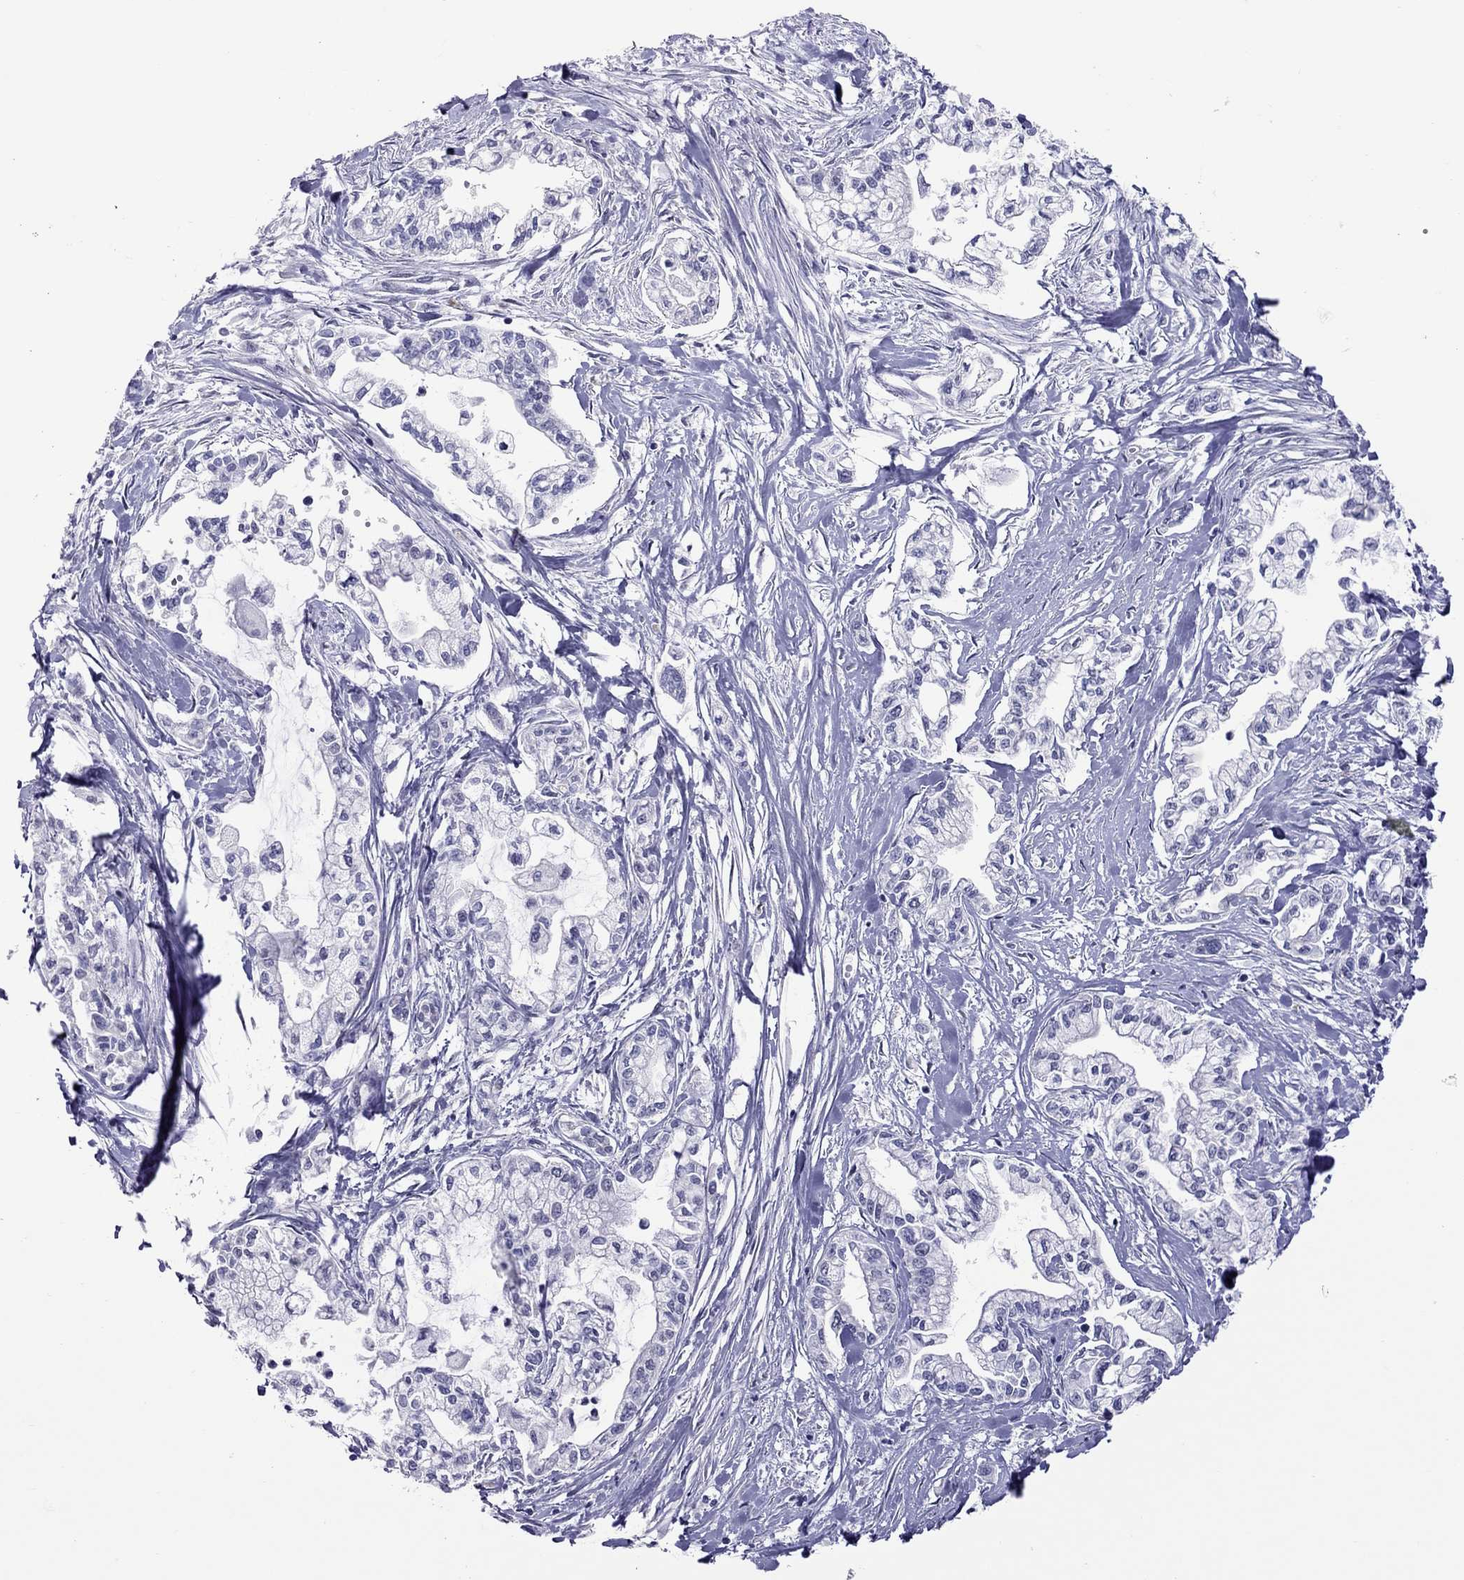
{"staining": {"intensity": "negative", "quantity": "none", "location": "none"}, "tissue": "pancreatic cancer", "cell_type": "Tumor cells", "image_type": "cancer", "snomed": [{"axis": "morphology", "description": "Adenocarcinoma, NOS"}, {"axis": "topography", "description": "Pancreas"}], "caption": "Immunohistochemical staining of human pancreatic adenocarcinoma displays no significant positivity in tumor cells.", "gene": "CHRNB3", "patient": {"sex": "male", "age": 54}}